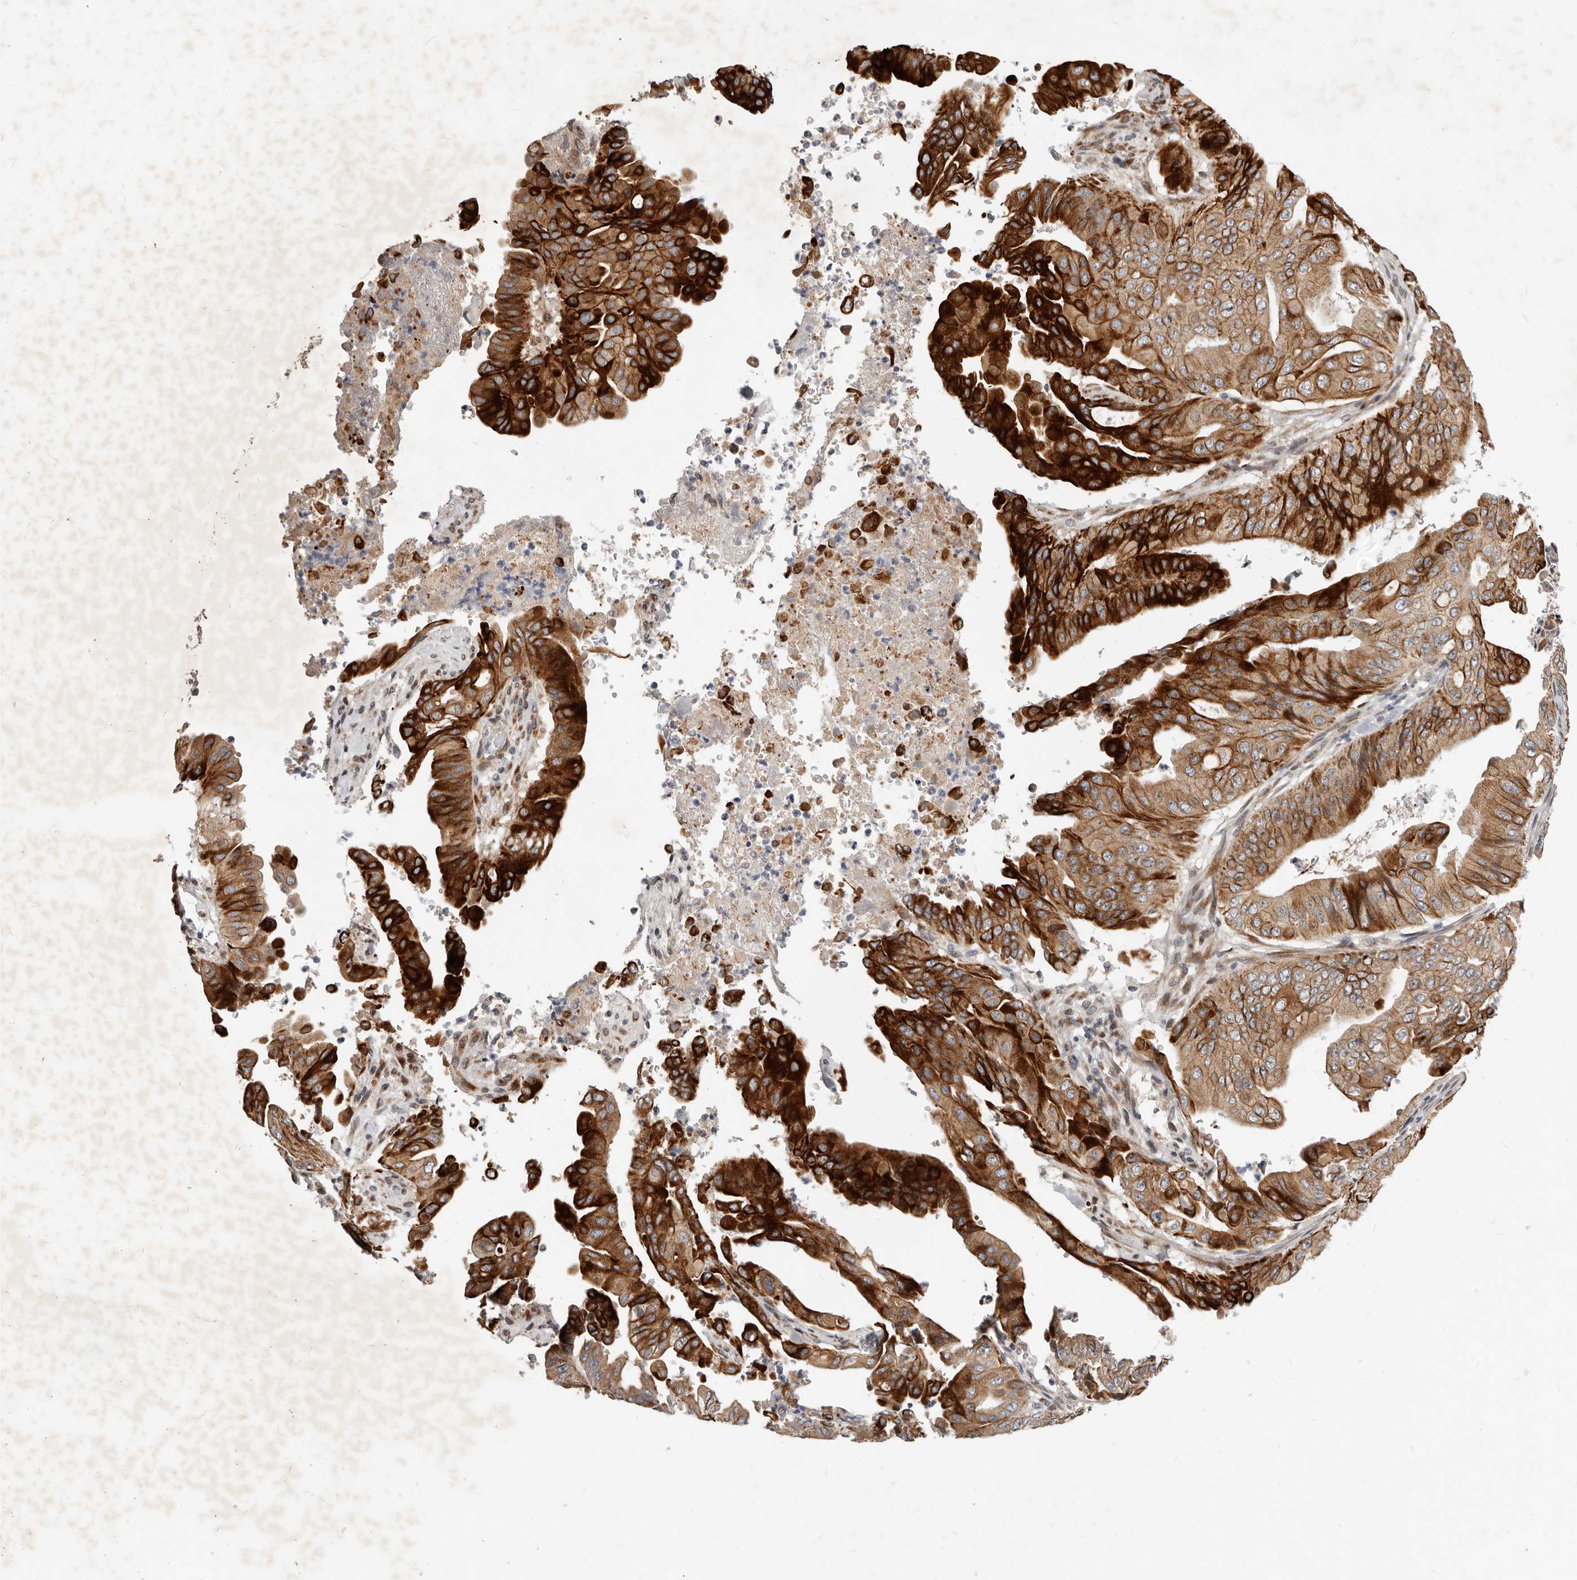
{"staining": {"intensity": "strong", "quantity": ">75%", "location": "cytoplasmic/membranous"}, "tissue": "pancreatic cancer", "cell_type": "Tumor cells", "image_type": "cancer", "snomed": [{"axis": "morphology", "description": "Adenocarcinoma, NOS"}, {"axis": "topography", "description": "Pancreas"}], "caption": "Tumor cells display high levels of strong cytoplasmic/membranous positivity in about >75% of cells in human pancreatic cancer.", "gene": "NPY4R", "patient": {"sex": "female", "age": 77}}